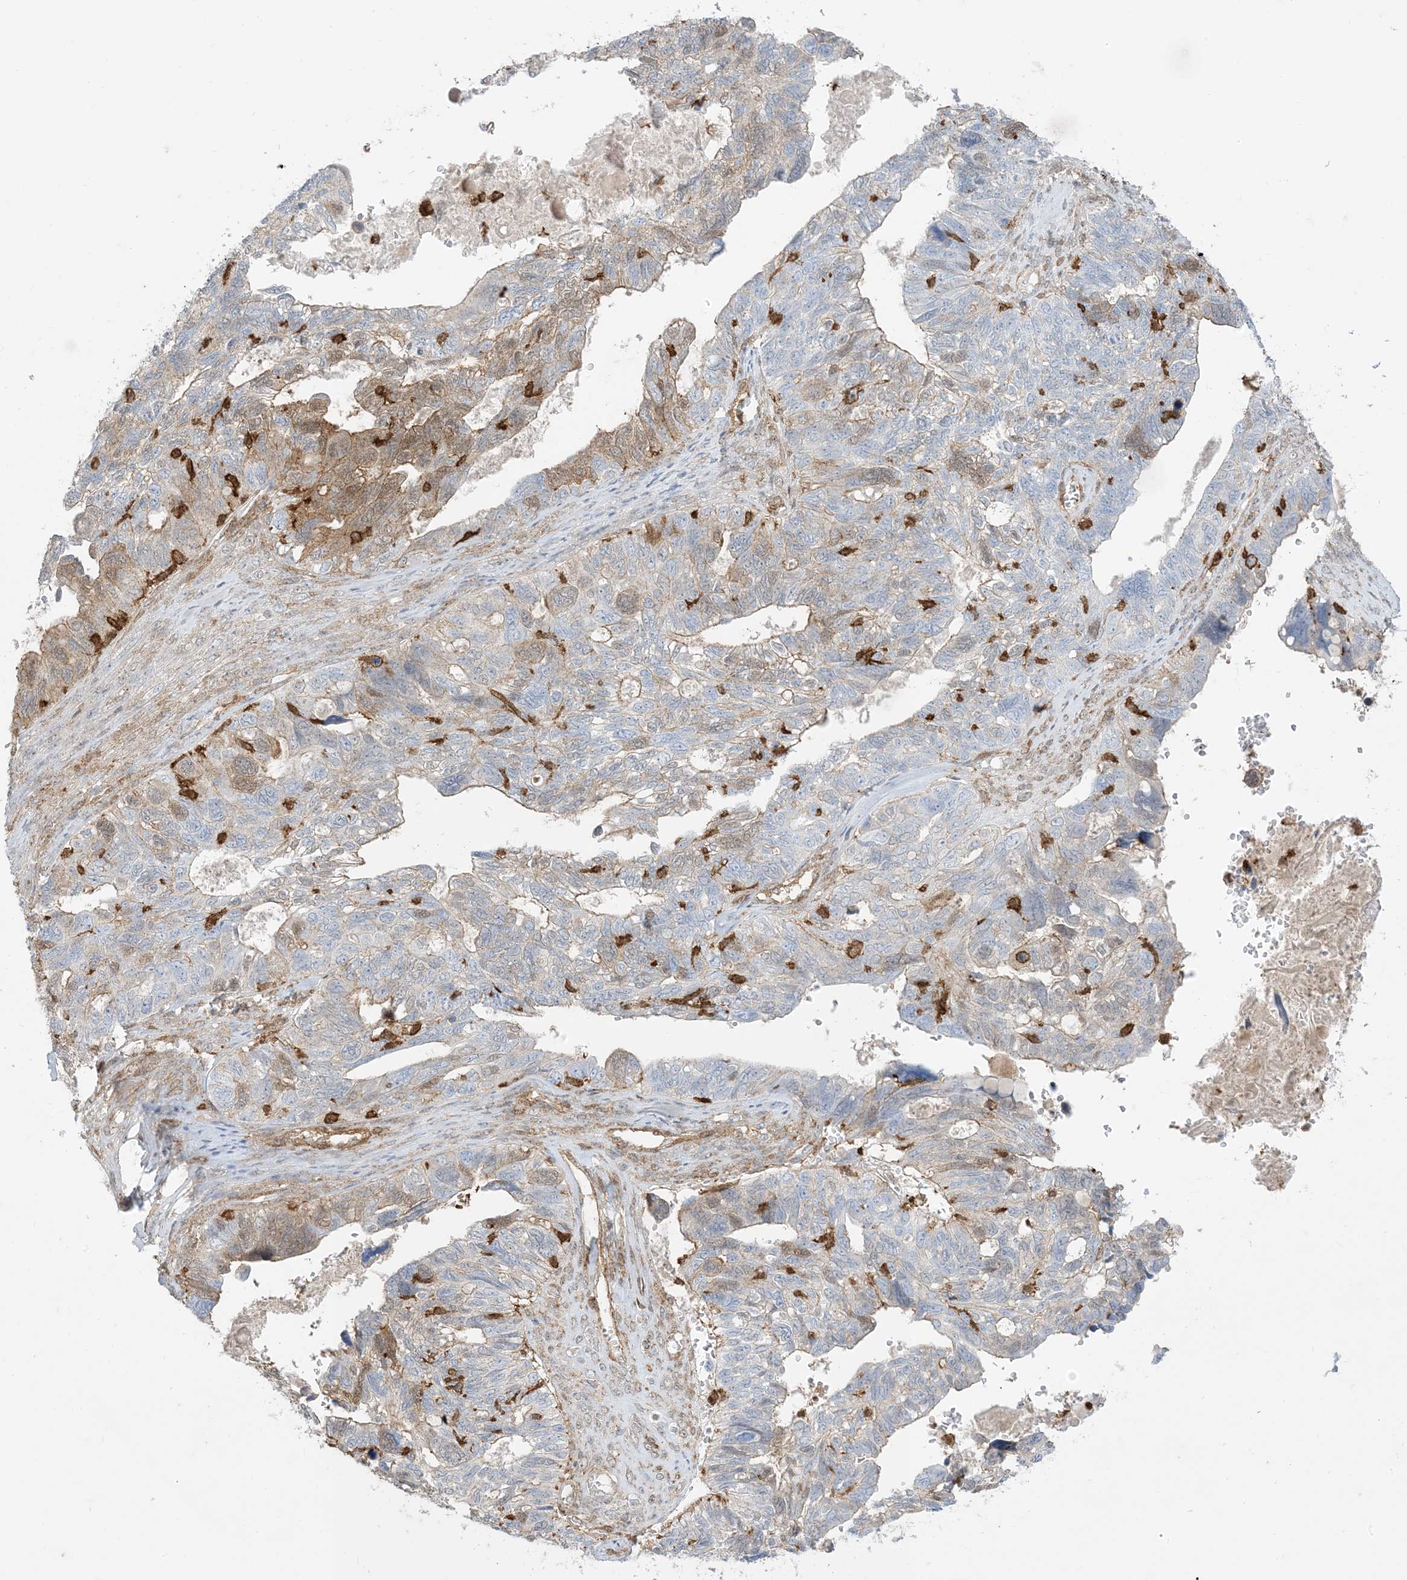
{"staining": {"intensity": "weak", "quantity": "<25%", "location": "cytoplasmic/membranous"}, "tissue": "ovarian cancer", "cell_type": "Tumor cells", "image_type": "cancer", "snomed": [{"axis": "morphology", "description": "Cystadenocarcinoma, serous, NOS"}, {"axis": "topography", "description": "Ovary"}], "caption": "A histopathology image of human ovarian cancer is negative for staining in tumor cells.", "gene": "GSN", "patient": {"sex": "female", "age": 79}}